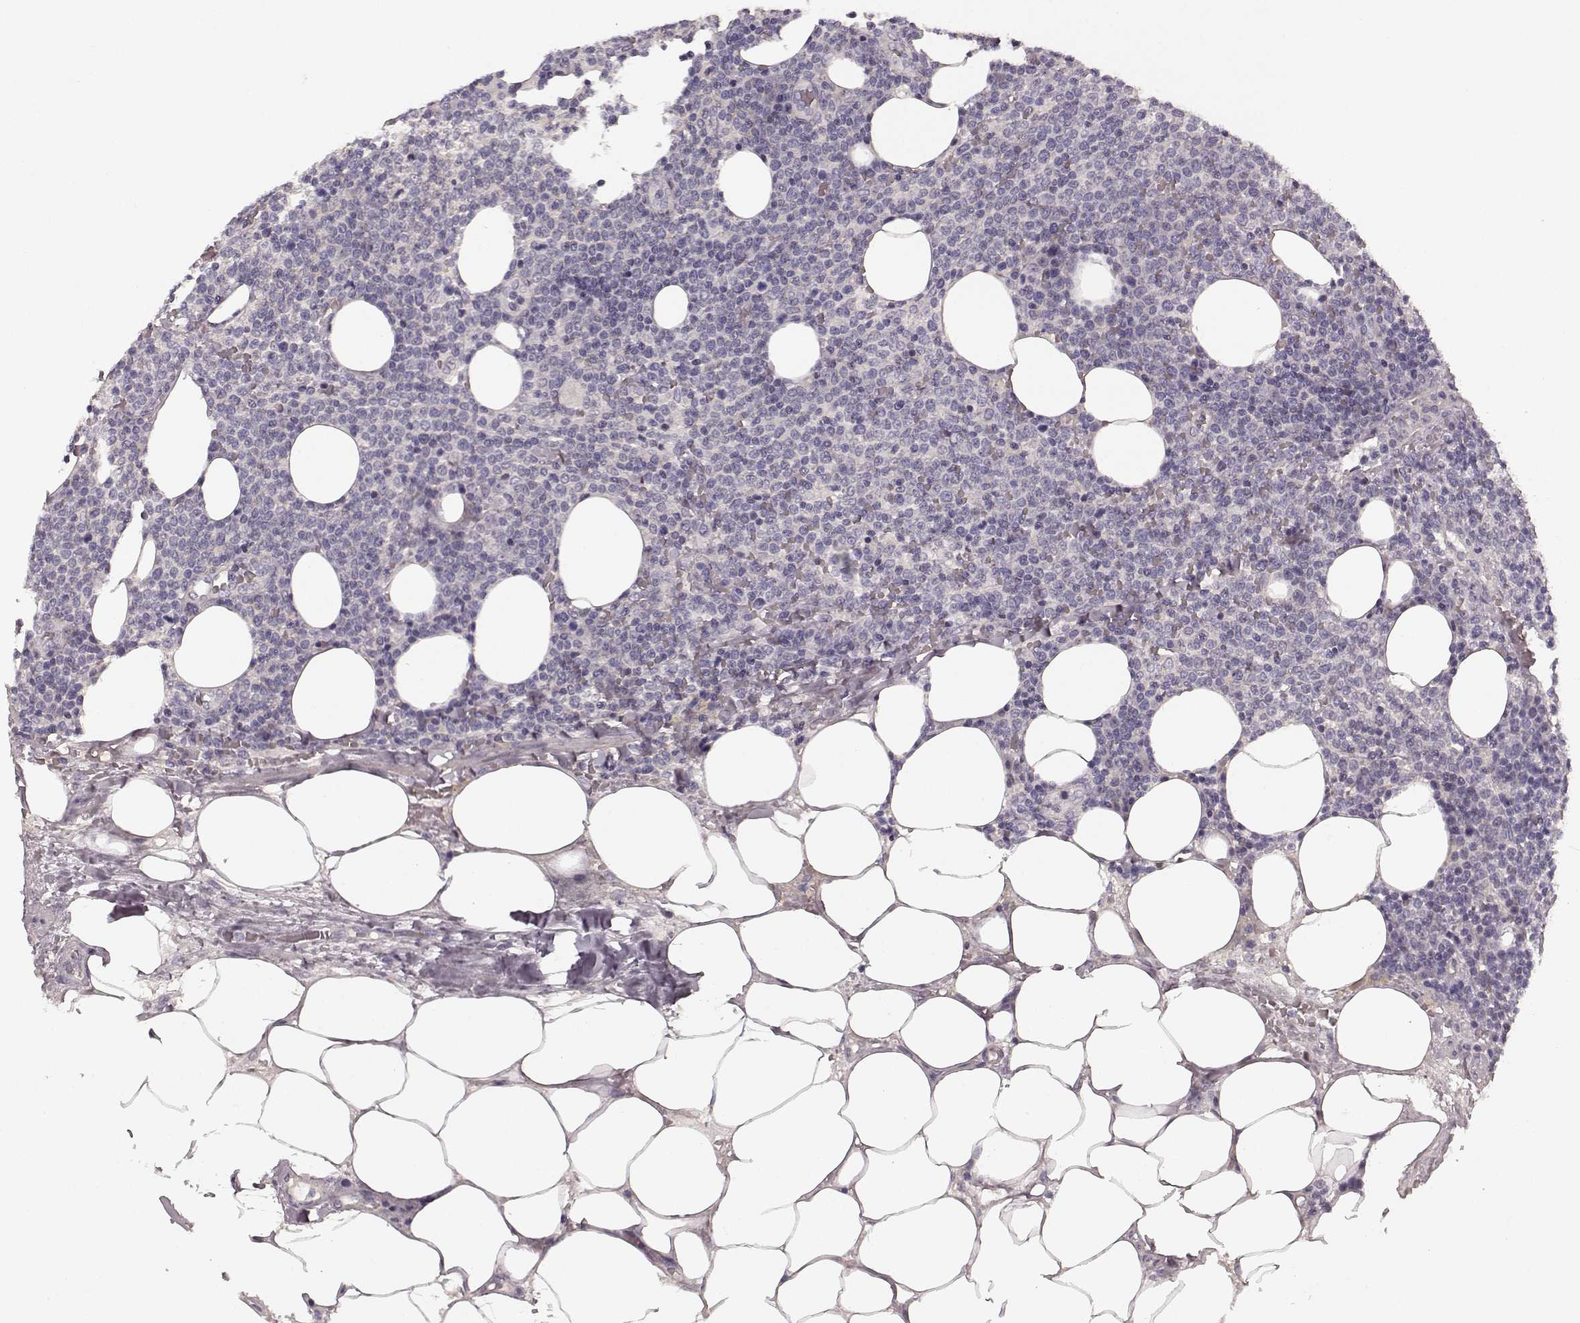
{"staining": {"intensity": "negative", "quantity": "none", "location": "none"}, "tissue": "lymphoma", "cell_type": "Tumor cells", "image_type": "cancer", "snomed": [{"axis": "morphology", "description": "Malignant lymphoma, non-Hodgkin's type, High grade"}, {"axis": "topography", "description": "Lymph node"}], "caption": "A high-resolution image shows IHC staining of malignant lymphoma, non-Hodgkin's type (high-grade), which demonstrates no significant expression in tumor cells. (DAB immunohistochemistry with hematoxylin counter stain).", "gene": "PRKCE", "patient": {"sex": "male", "age": 61}}